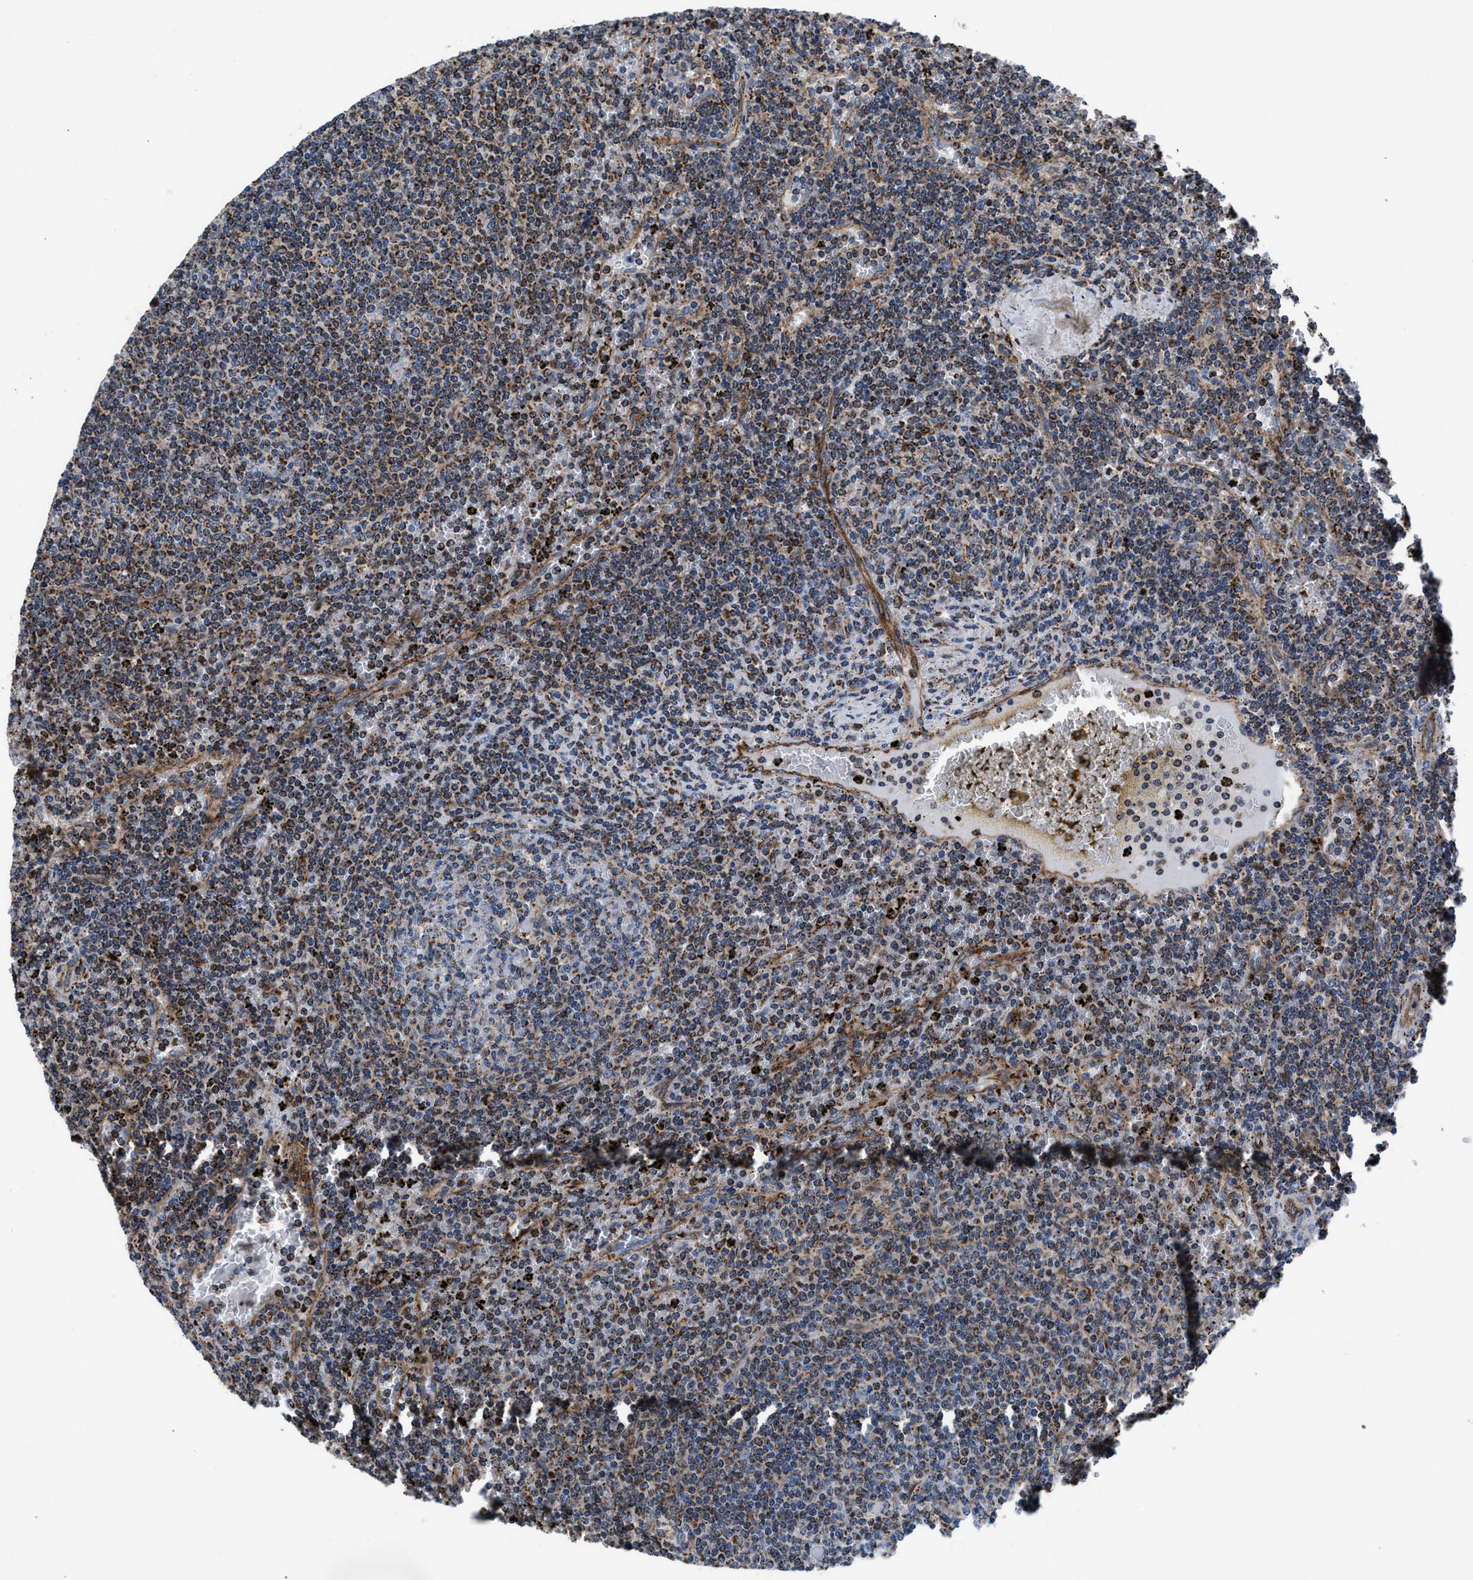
{"staining": {"intensity": "moderate", "quantity": ">75%", "location": "cytoplasmic/membranous"}, "tissue": "lymphoma", "cell_type": "Tumor cells", "image_type": "cancer", "snomed": [{"axis": "morphology", "description": "Malignant lymphoma, non-Hodgkin's type, Low grade"}, {"axis": "topography", "description": "Spleen"}], "caption": "Moderate cytoplasmic/membranous positivity is seen in approximately >75% of tumor cells in lymphoma.", "gene": "PRR15L", "patient": {"sex": "female", "age": 50}}